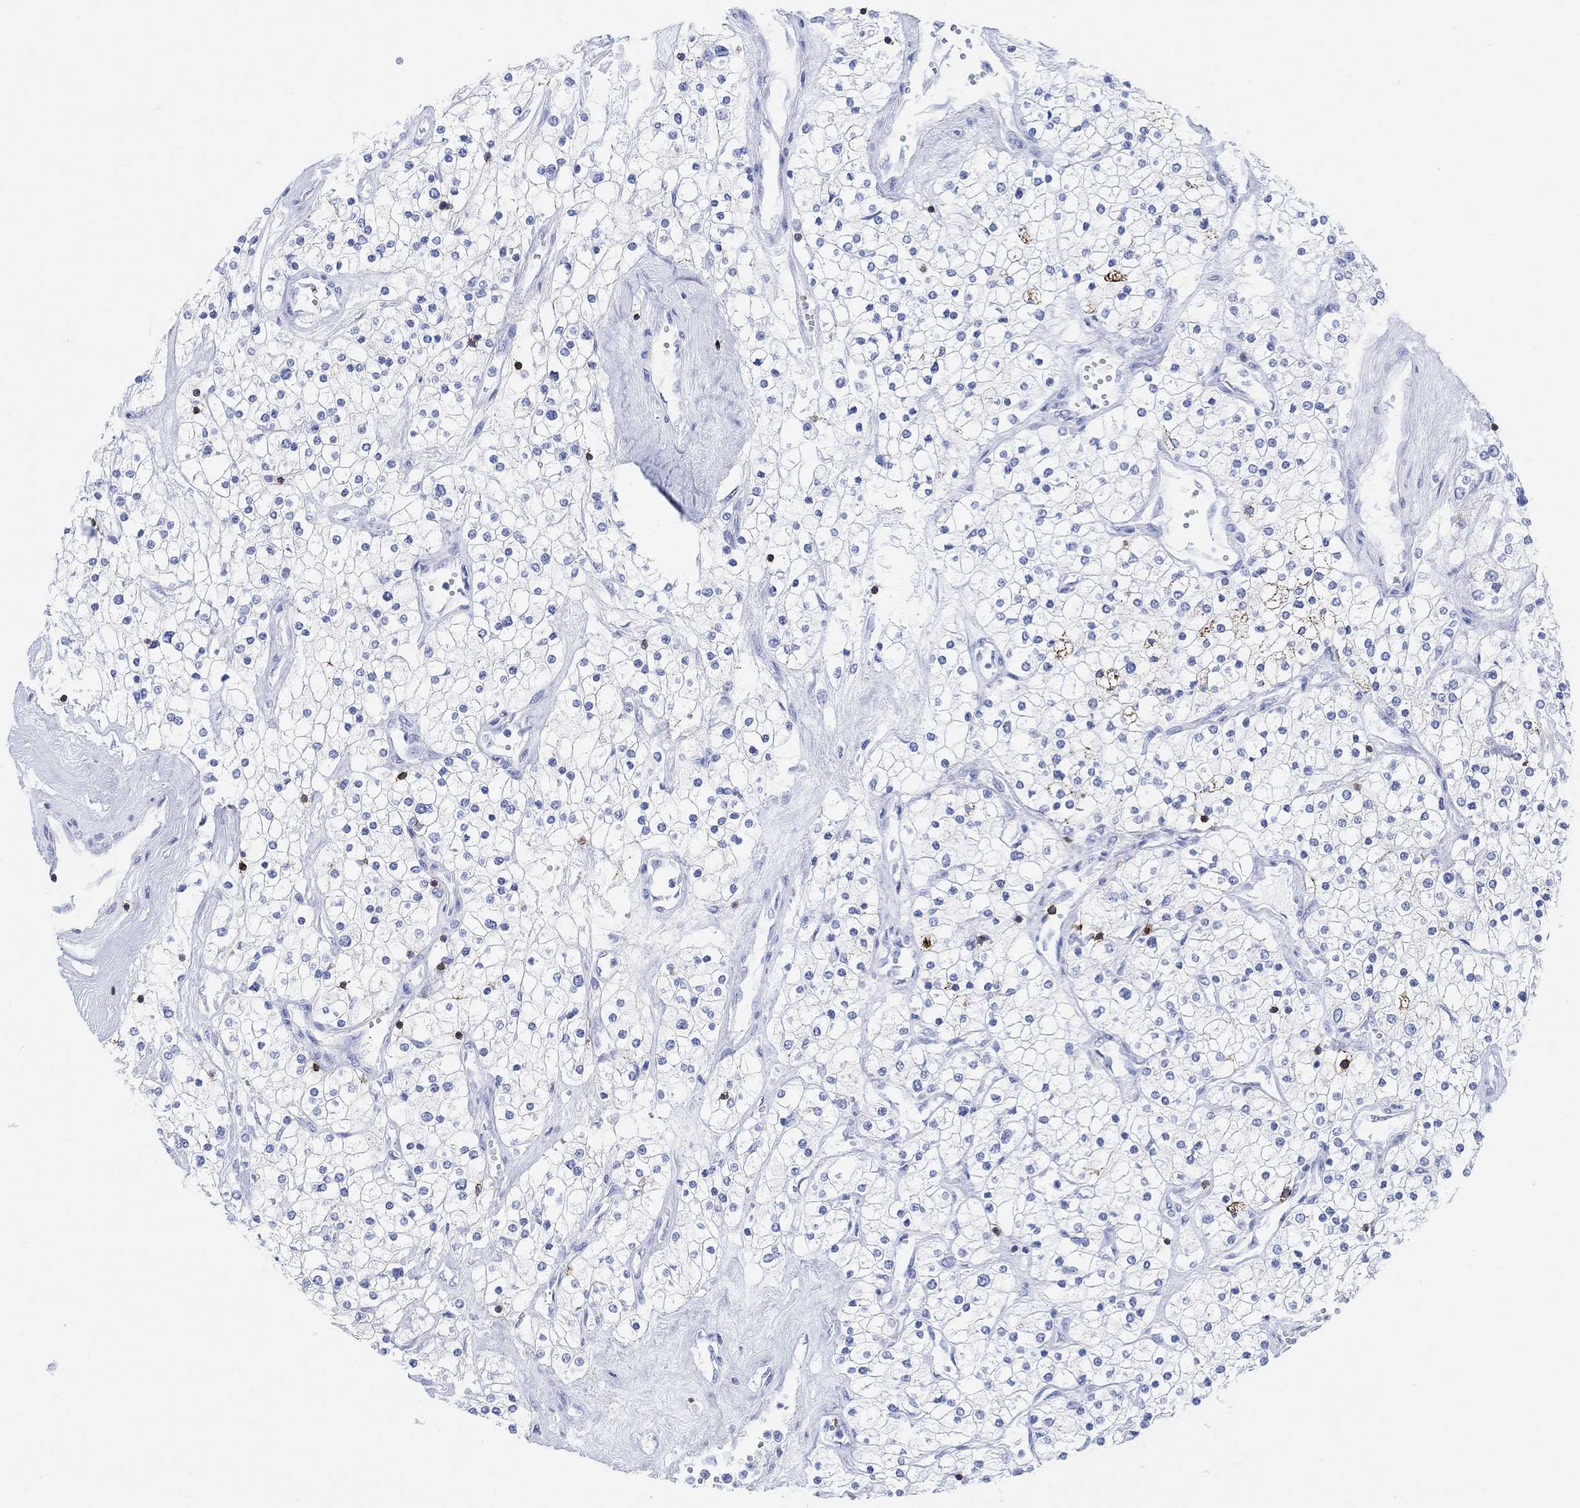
{"staining": {"intensity": "negative", "quantity": "none", "location": "none"}, "tissue": "renal cancer", "cell_type": "Tumor cells", "image_type": "cancer", "snomed": [{"axis": "morphology", "description": "Adenocarcinoma, NOS"}, {"axis": "topography", "description": "Kidney"}], "caption": "Human renal cancer (adenocarcinoma) stained for a protein using immunohistochemistry exhibits no staining in tumor cells.", "gene": "GPR65", "patient": {"sex": "male", "age": 80}}